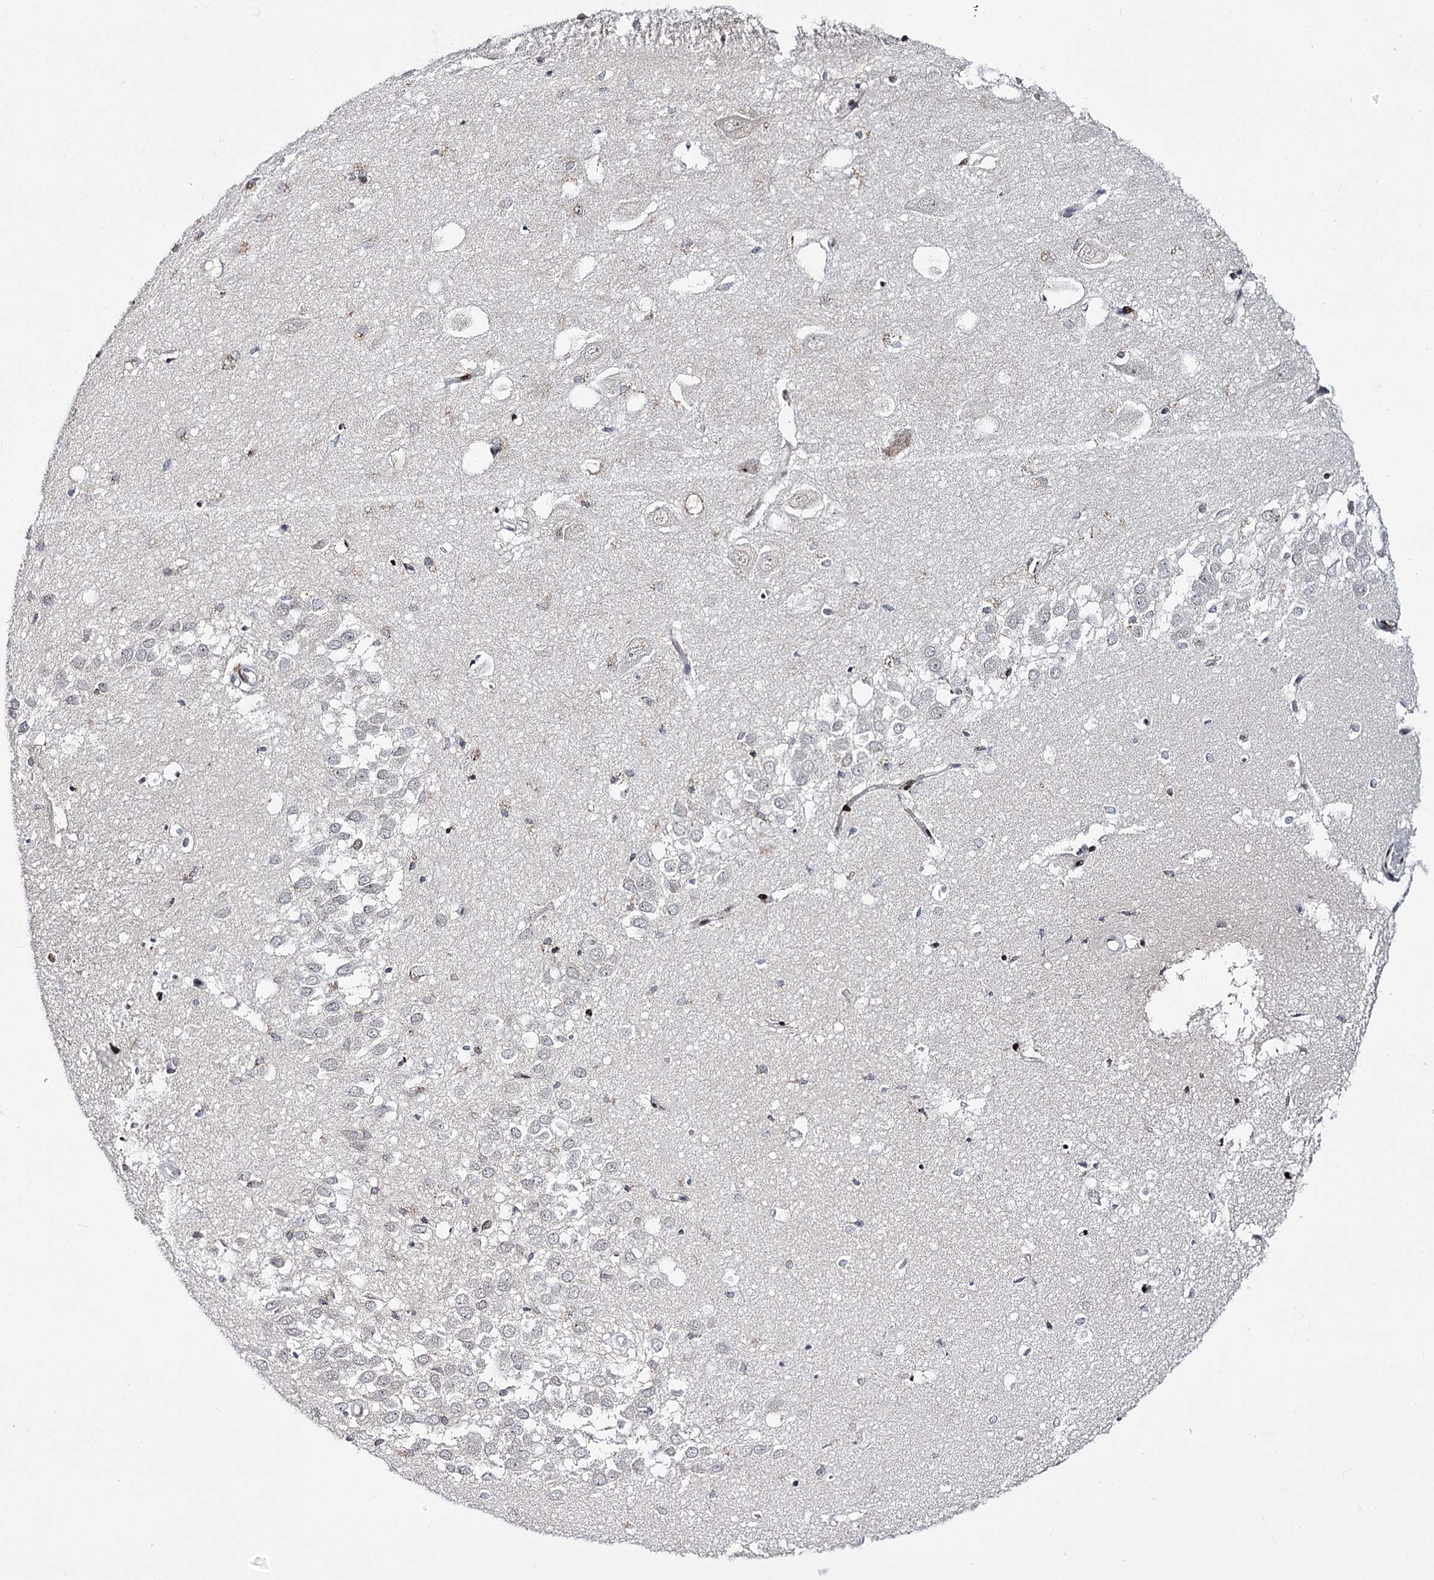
{"staining": {"intensity": "negative", "quantity": "none", "location": "none"}, "tissue": "hippocampus", "cell_type": "Glial cells", "image_type": "normal", "snomed": [{"axis": "morphology", "description": "Normal tissue, NOS"}, {"axis": "topography", "description": "Hippocampus"}], "caption": "A high-resolution photomicrograph shows immunohistochemistry staining of unremarkable hippocampus, which reveals no significant expression in glial cells. (IHC, brightfield microscopy, high magnification).", "gene": "ITFG2", "patient": {"sex": "female", "age": 64}}